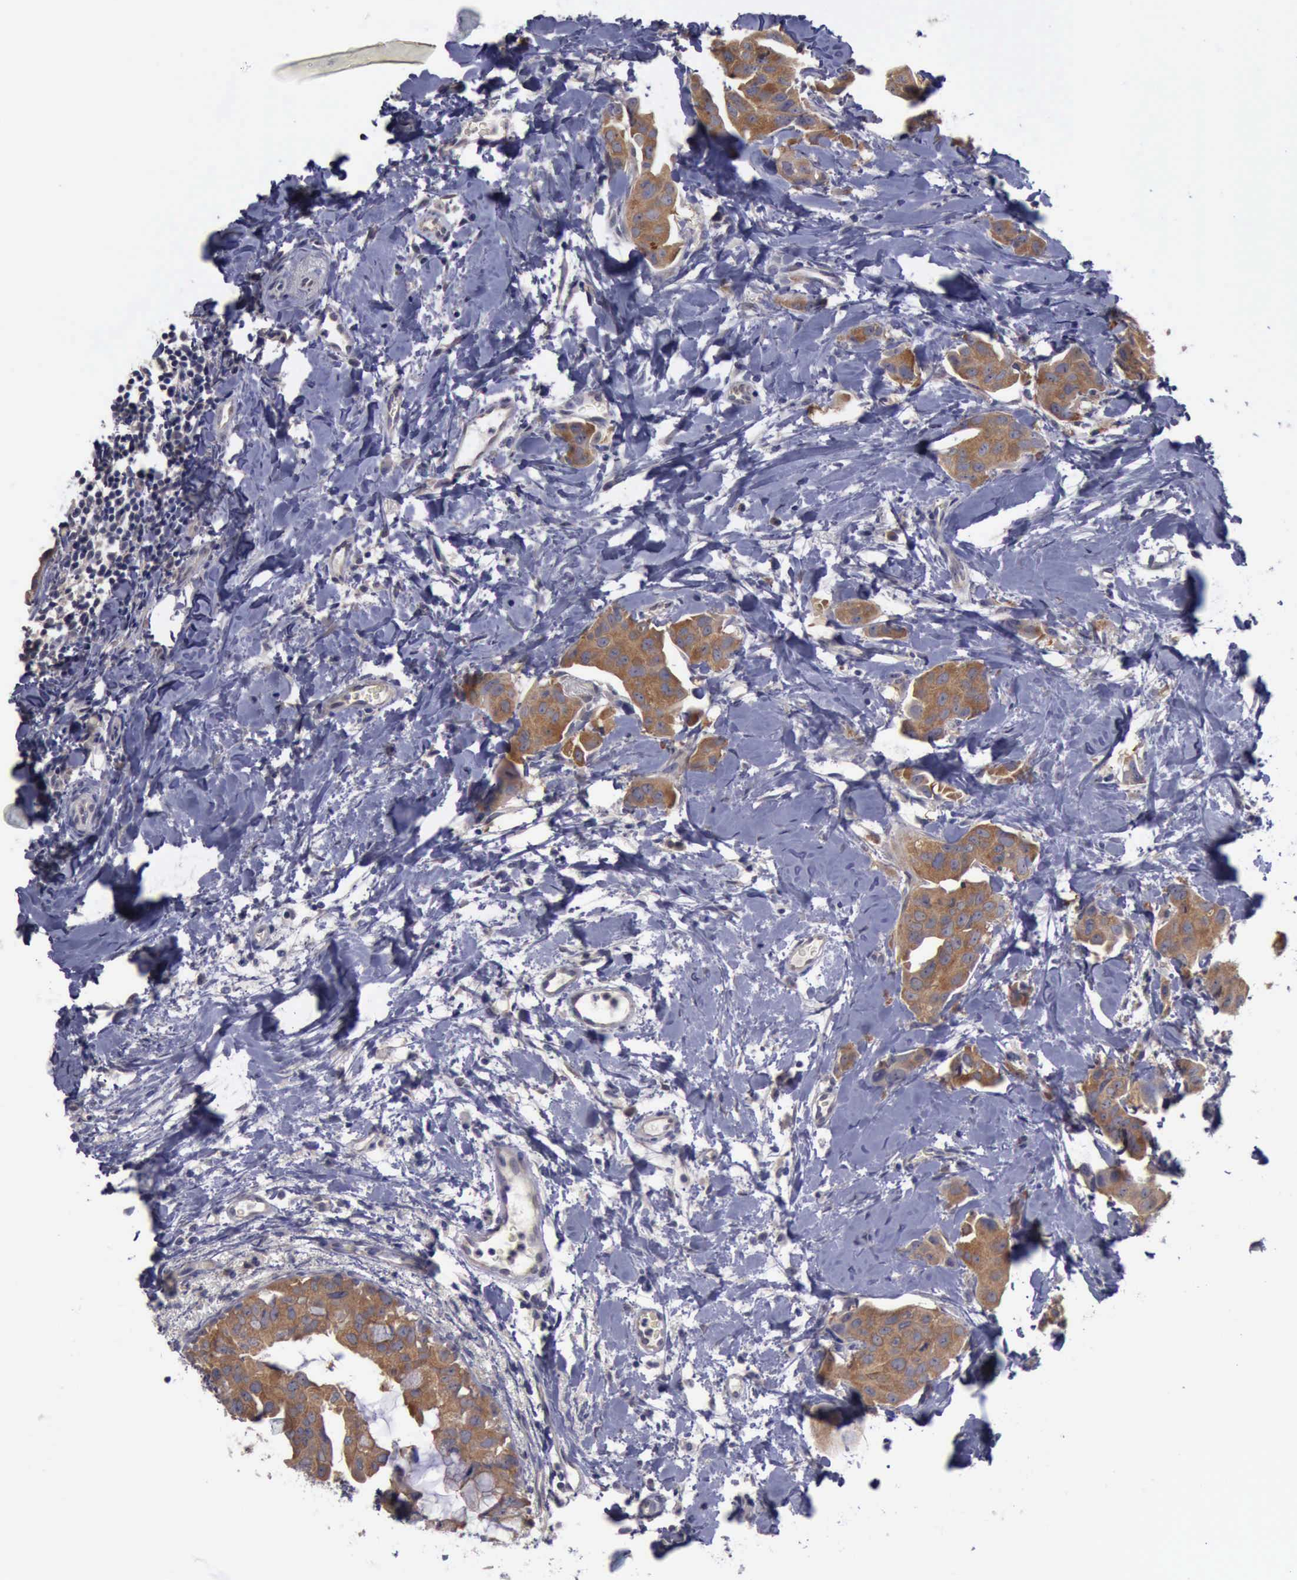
{"staining": {"intensity": "moderate", "quantity": ">75%", "location": "cytoplasmic/membranous"}, "tissue": "breast cancer", "cell_type": "Tumor cells", "image_type": "cancer", "snomed": [{"axis": "morphology", "description": "Duct carcinoma"}, {"axis": "topography", "description": "Breast"}], "caption": "A histopathology image of breast cancer stained for a protein demonstrates moderate cytoplasmic/membranous brown staining in tumor cells.", "gene": "PHKA1", "patient": {"sex": "female", "age": 40}}